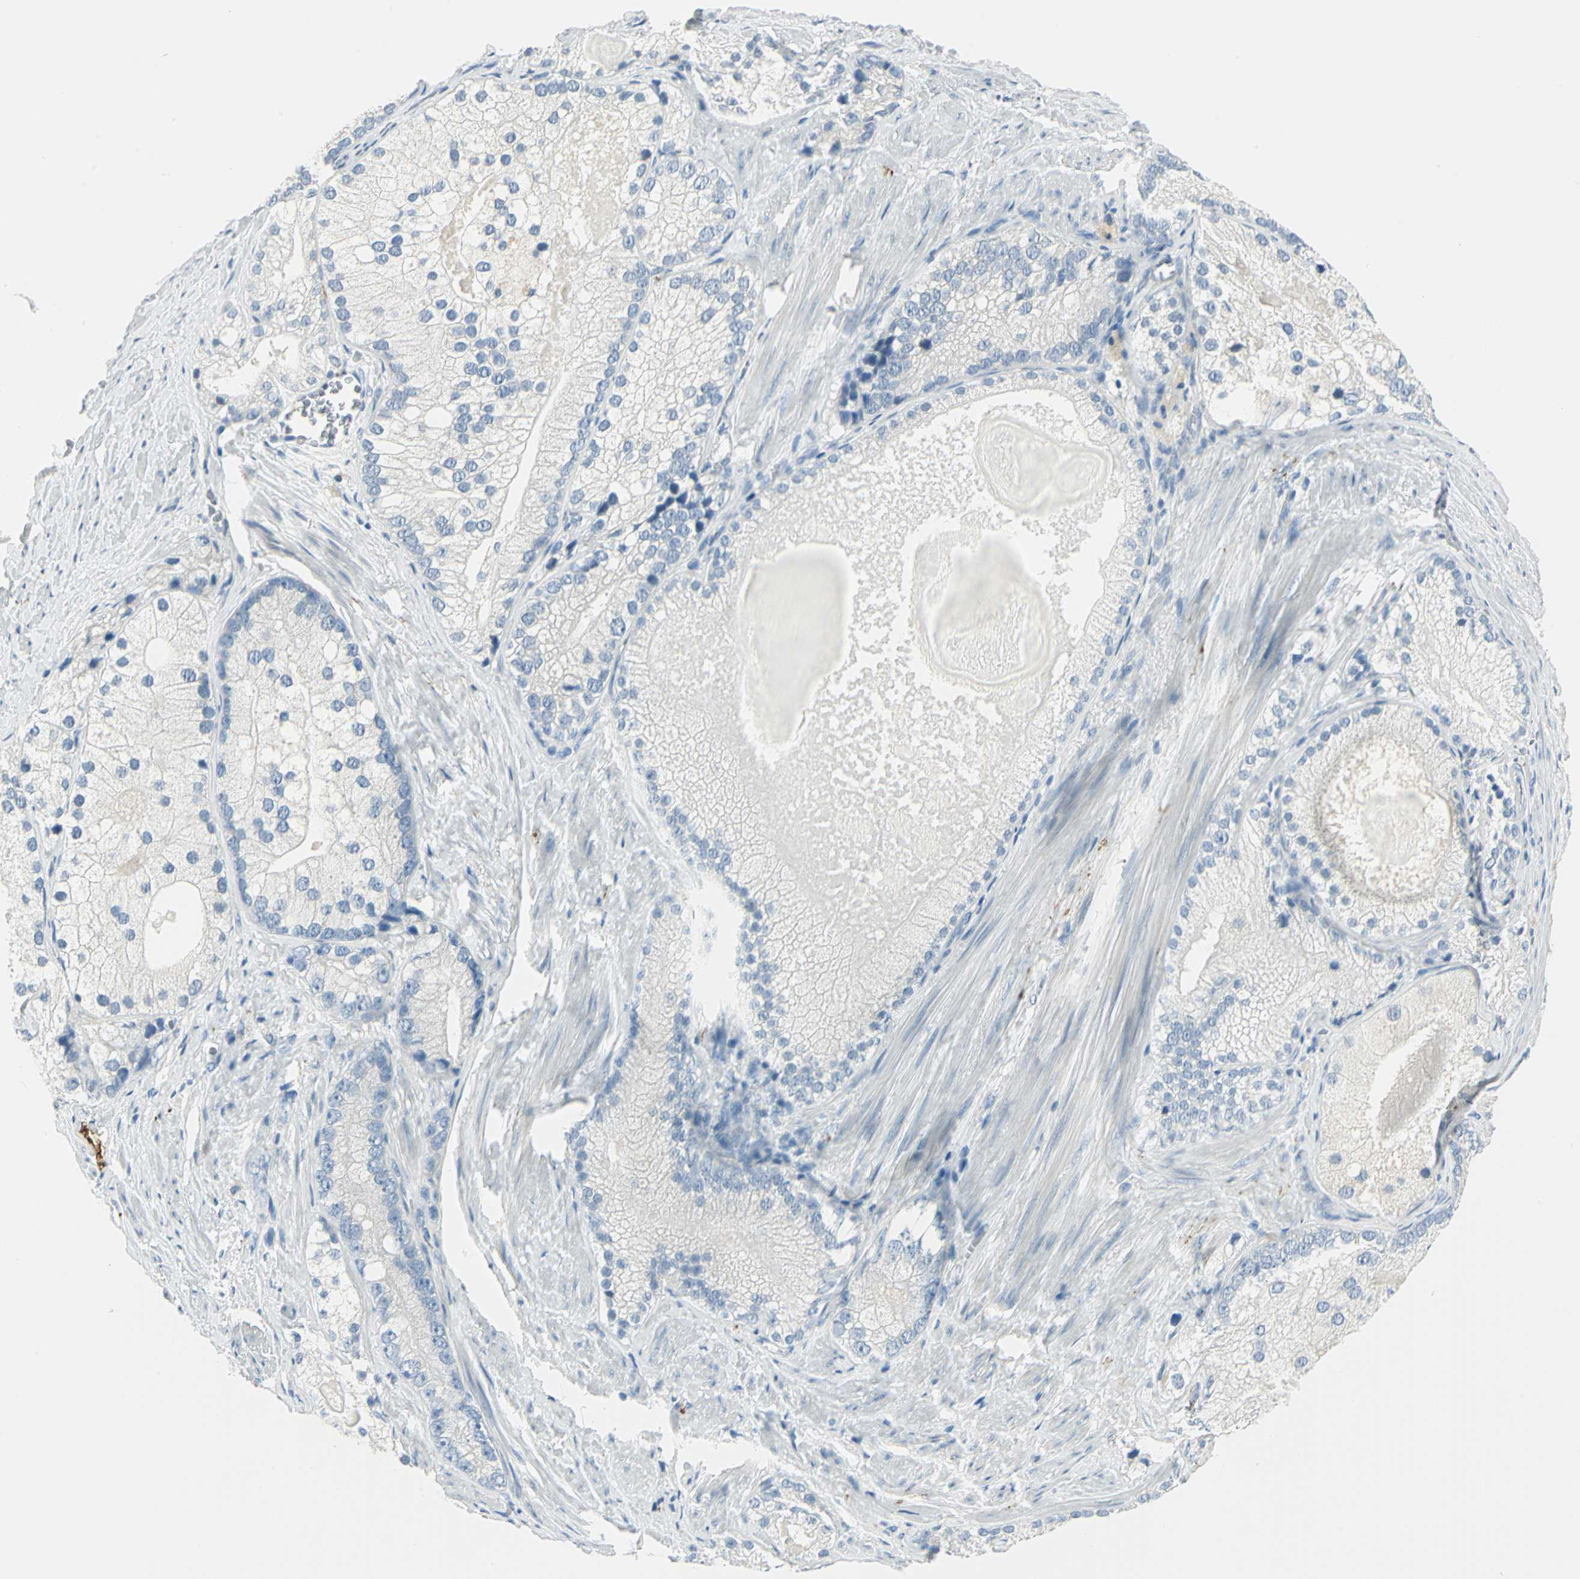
{"staining": {"intensity": "negative", "quantity": "none", "location": "none"}, "tissue": "prostate cancer", "cell_type": "Tumor cells", "image_type": "cancer", "snomed": [{"axis": "morphology", "description": "Adenocarcinoma, Low grade"}, {"axis": "topography", "description": "Prostate"}], "caption": "An IHC image of prostate cancer (adenocarcinoma (low-grade)) is shown. There is no staining in tumor cells of prostate cancer (adenocarcinoma (low-grade)).", "gene": "UCHL1", "patient": {"sex": "male", "age": 69}}